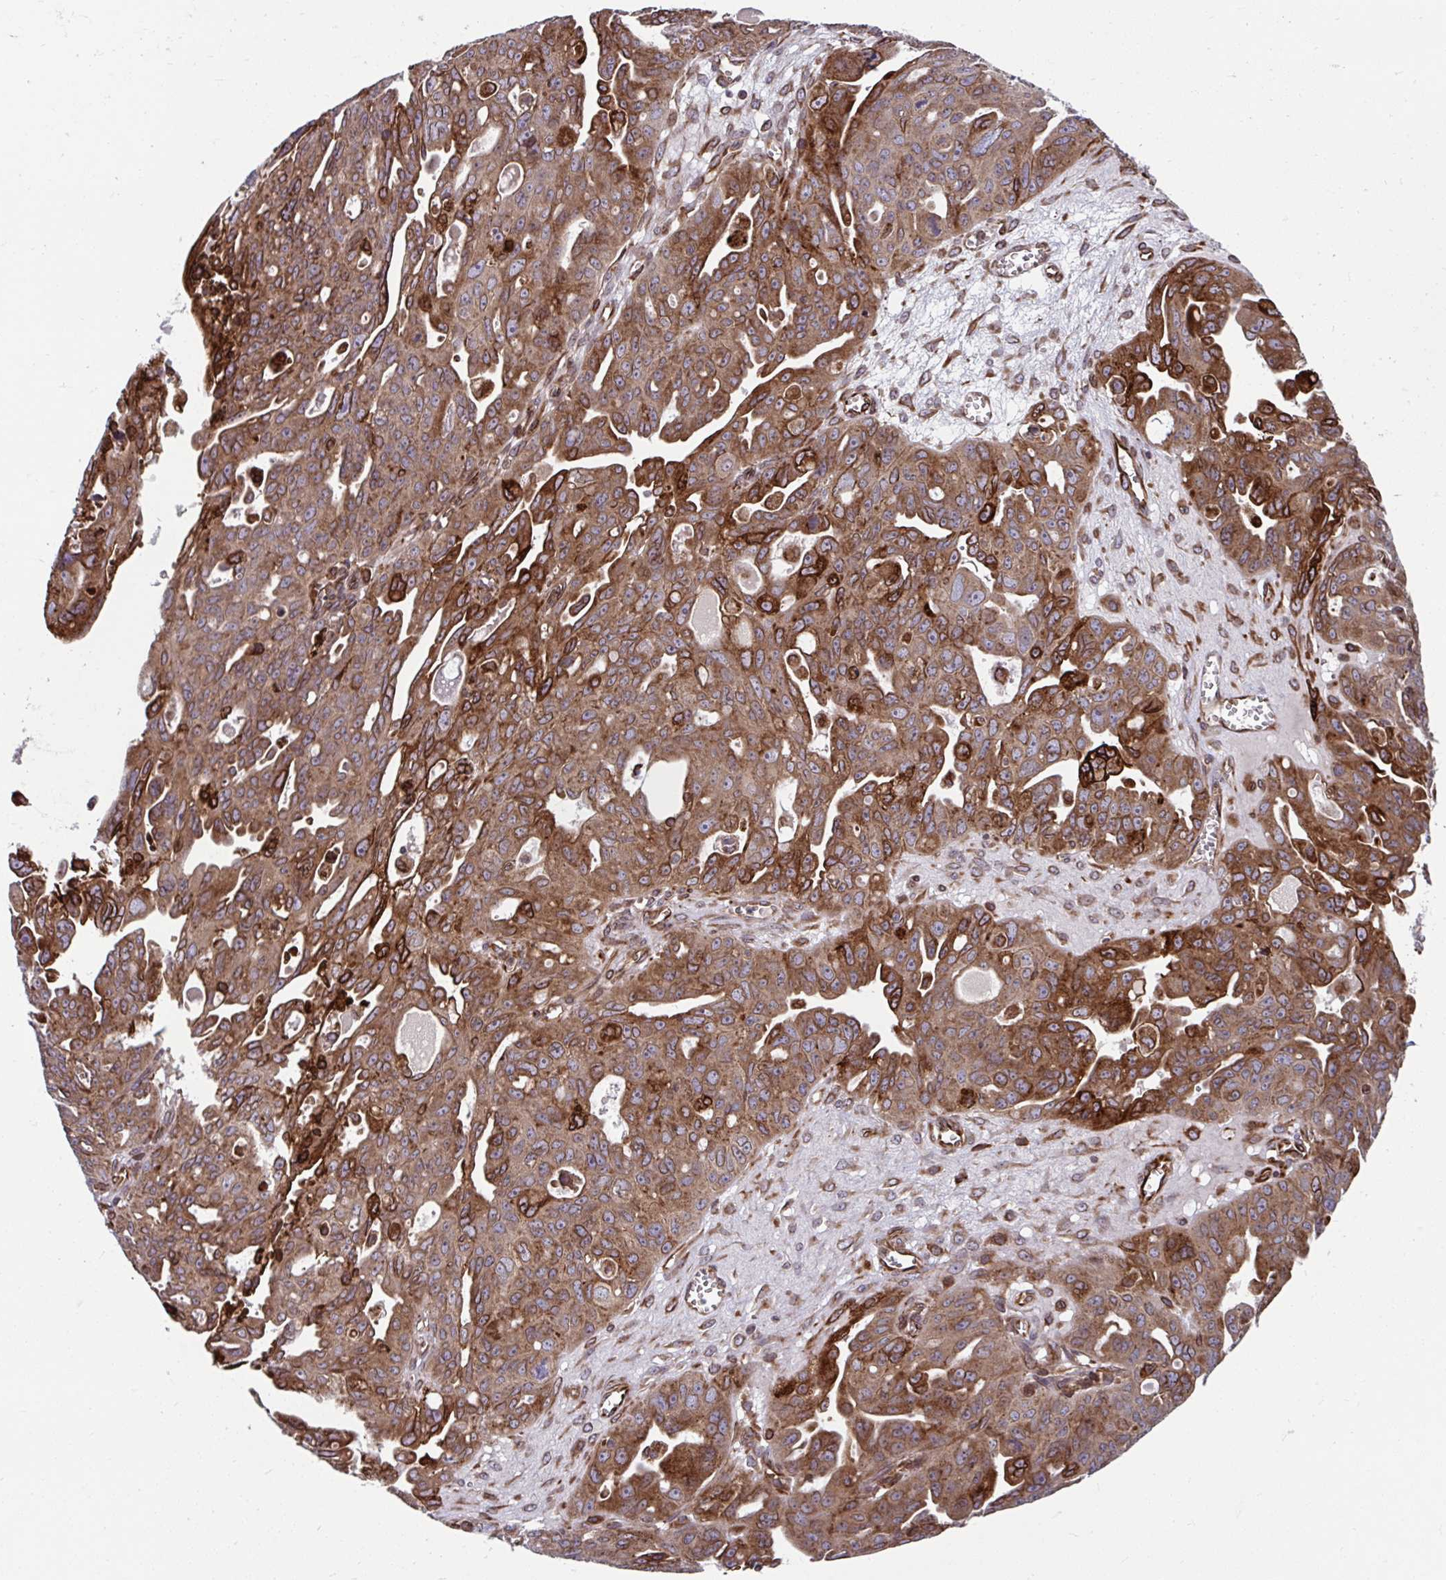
{"staining": {"intensity": "moderate", "quantity": ">75%", "location": "cytoplasmic/membranous"}, "tissue": "ovarian cancer", "cell_type": "Tumor cells", "image_type": "cancer", "snomed": [{"axis": "morphology", "description": "Carcinoma, endometroid"}, {"axis": "topography", "description": "Ovary"}], "caption": "Human ovarian cancer stained with a protein marker demonstrates moderate staining in tumor cells.", "gene": "STIM2", "patient": {"sex": "female", "age": 70}}